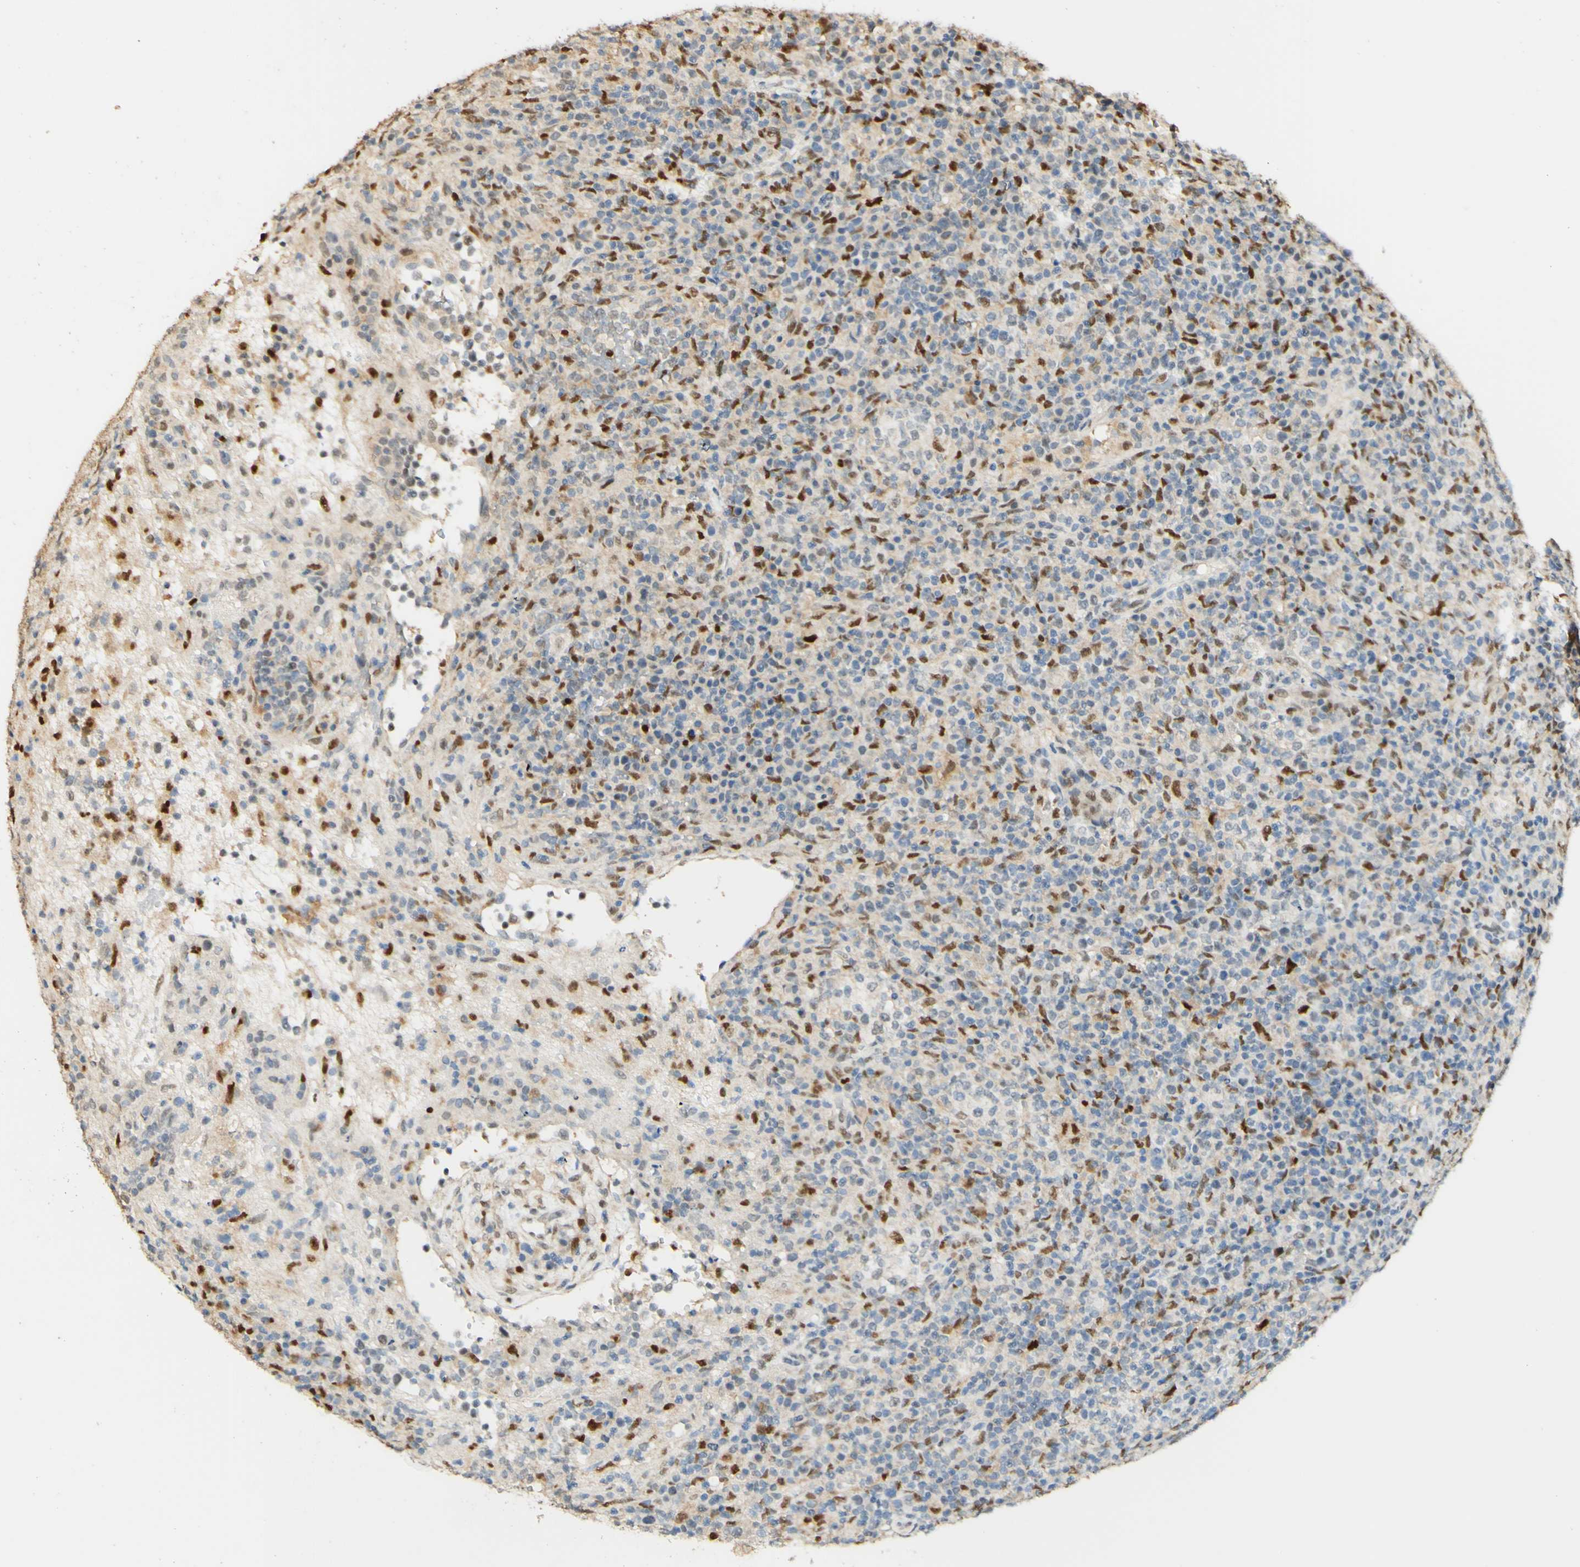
{"staining": {"intensity": "negative", "quantity": "none", "location": "none"}, "tissue": "lymphoma", "cell_type": "Tumor cells", "image_type": "cancer", "snomed": [{"axis": "morphology", "description": "Malignant lymphoma, non-Hodgkin's type, High grade"}, {"axis": "topography", "description": "Lymph node"}], "caption": "High magnification brightfield microscopy of lymphoma stained with DAB (brown) and counterstained with hematoxylin (blue): tumor cells show no significant staining.", "gene": "MAP3K4", "patient": {"sex": "female", "age": 76}}